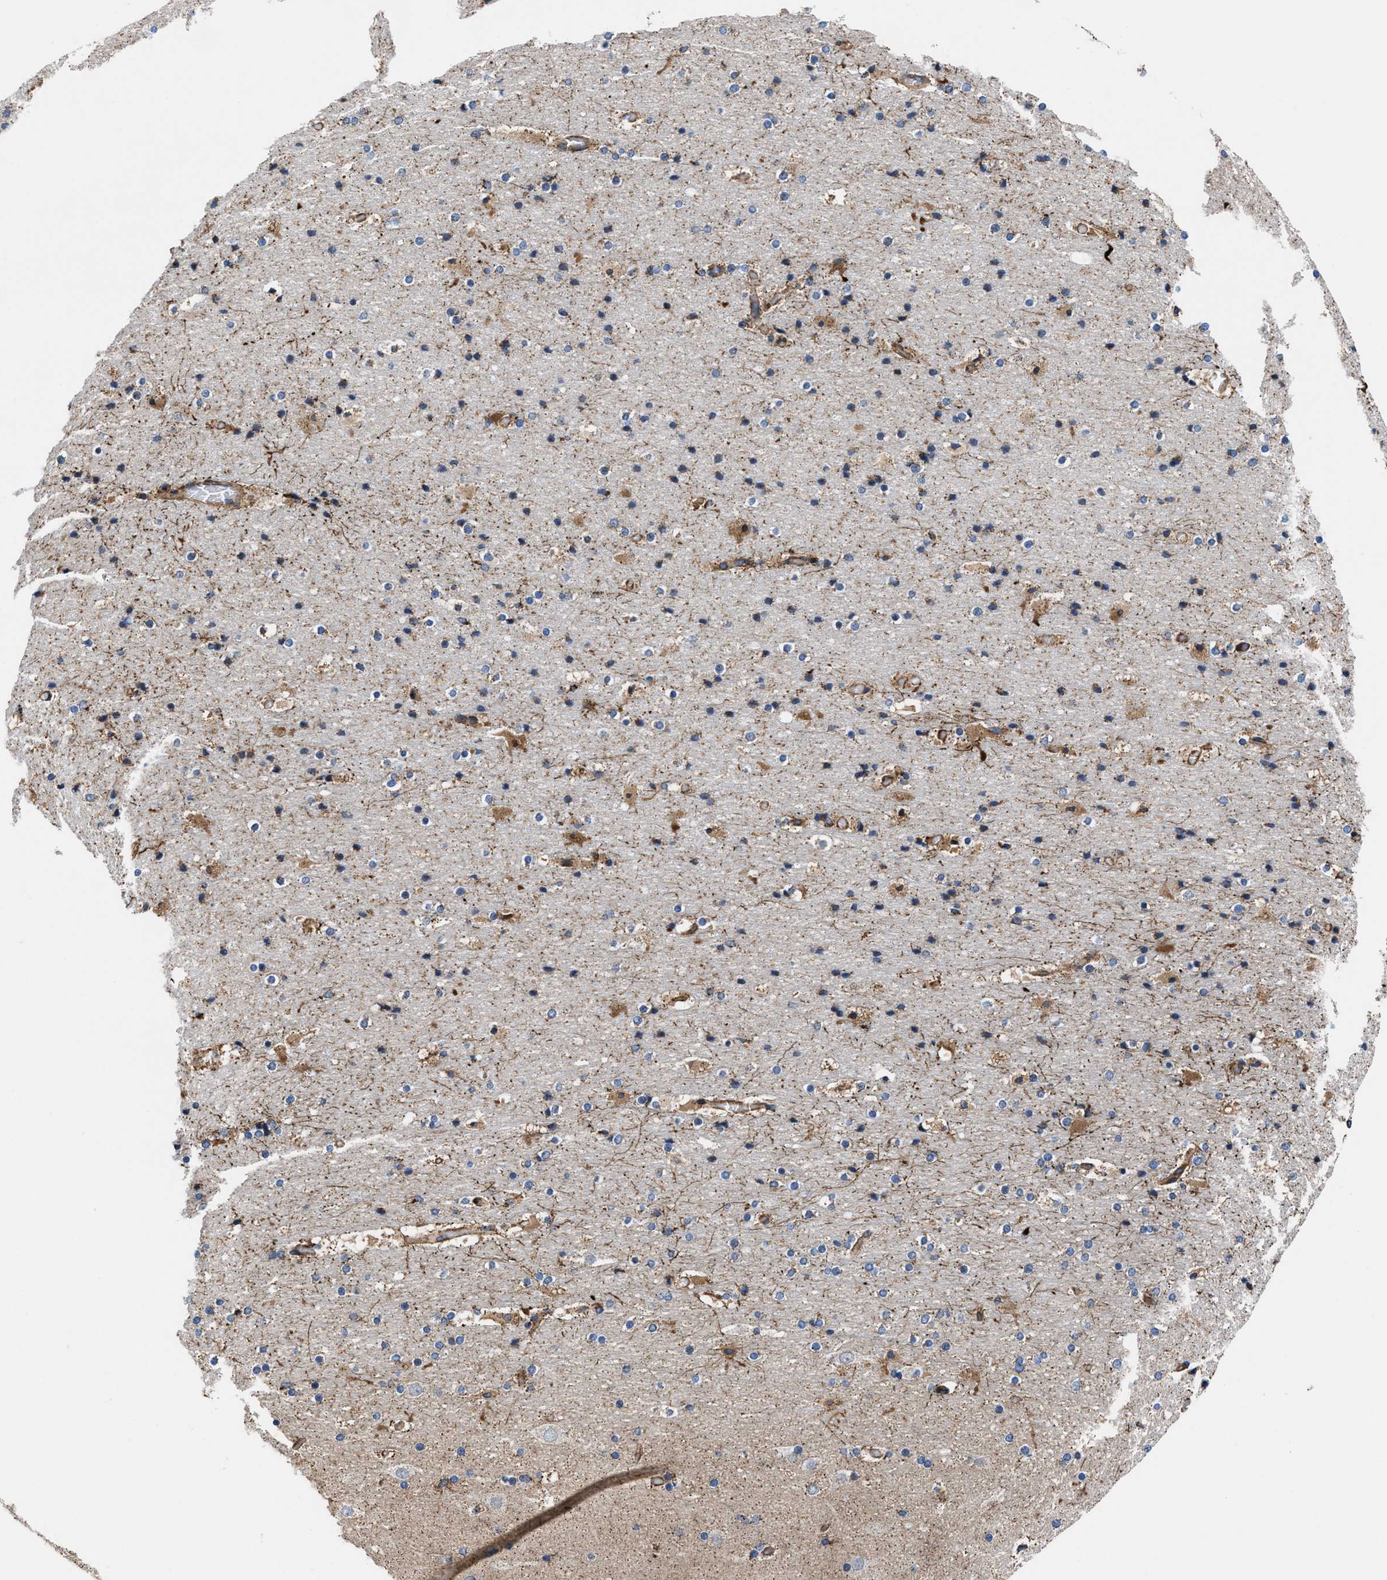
{"staining": {"intensity": "moderate", "quantity": ">75%", "location": "cytoplasmic/membranous"}, "tissue": "cerebral cortex", "cell_type": "Endothelial cells", "image_type": "normal", "snomed": [{"axis": "morphology", "description": "Normal tissue, NOS"}, {"axis": "topography", "description": "Cerebral cortex"}], "caption": "Cerebral cortex stained with DAB (3,3'-diaminobenzidine) IHC reveals medium levels of moderate cytoplasmic/membranous expression in about >75% of endothelial cells. (brown staining indicates protein expression, while blue staining denotes nuclei).", "gene": "PRR15L", "patient": {"sex": "male", "age": 57}}